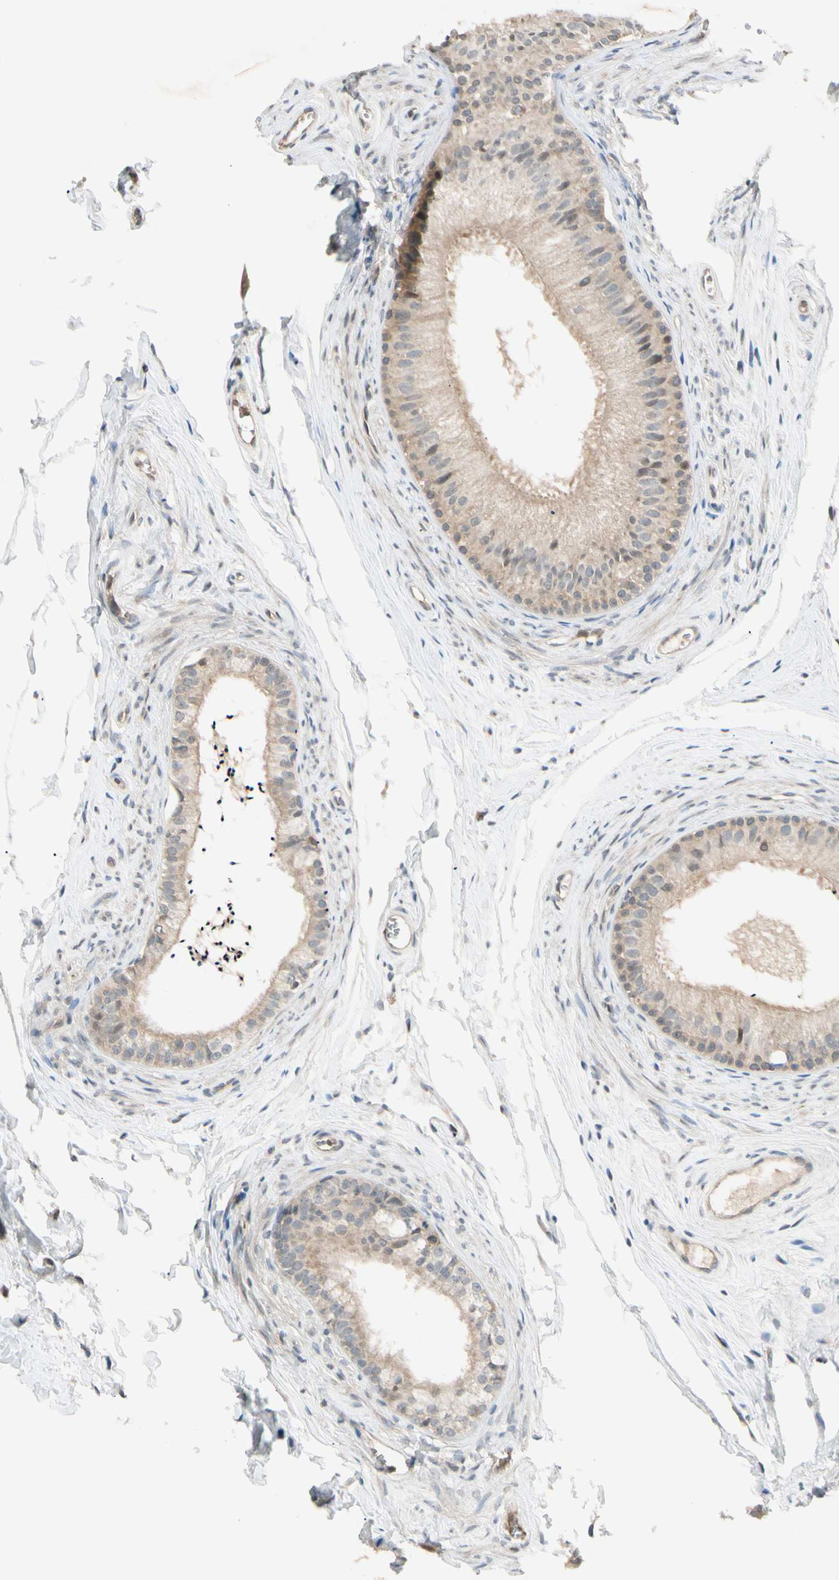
{"staining": {"intensity": "weak", "quantity": ">75%", "location": "cytoplasmic/membranous"}, "tissue": "epididymis", "cell_type": "Glandular cells", "image_type": "normal", "snomed": [{"axis": "morphology", "description": "Normal tissue, NOS"}, {"axis": "topography", "description": "Epididymis"}], "caption": "Immunohistochemistry staining of normal epididymis, which reveals low levels of weak cytoplasmic/membranous expression in about >75% of glandular cells indicating weak cytoplasmic/membranous protein positivity. The staining was performed using DAB (brown) for protein detection and nuclei were counterstained in hematoxylin (blue).", "gene": "FGF10", "patient": {"sex": "male", "age": 56}}